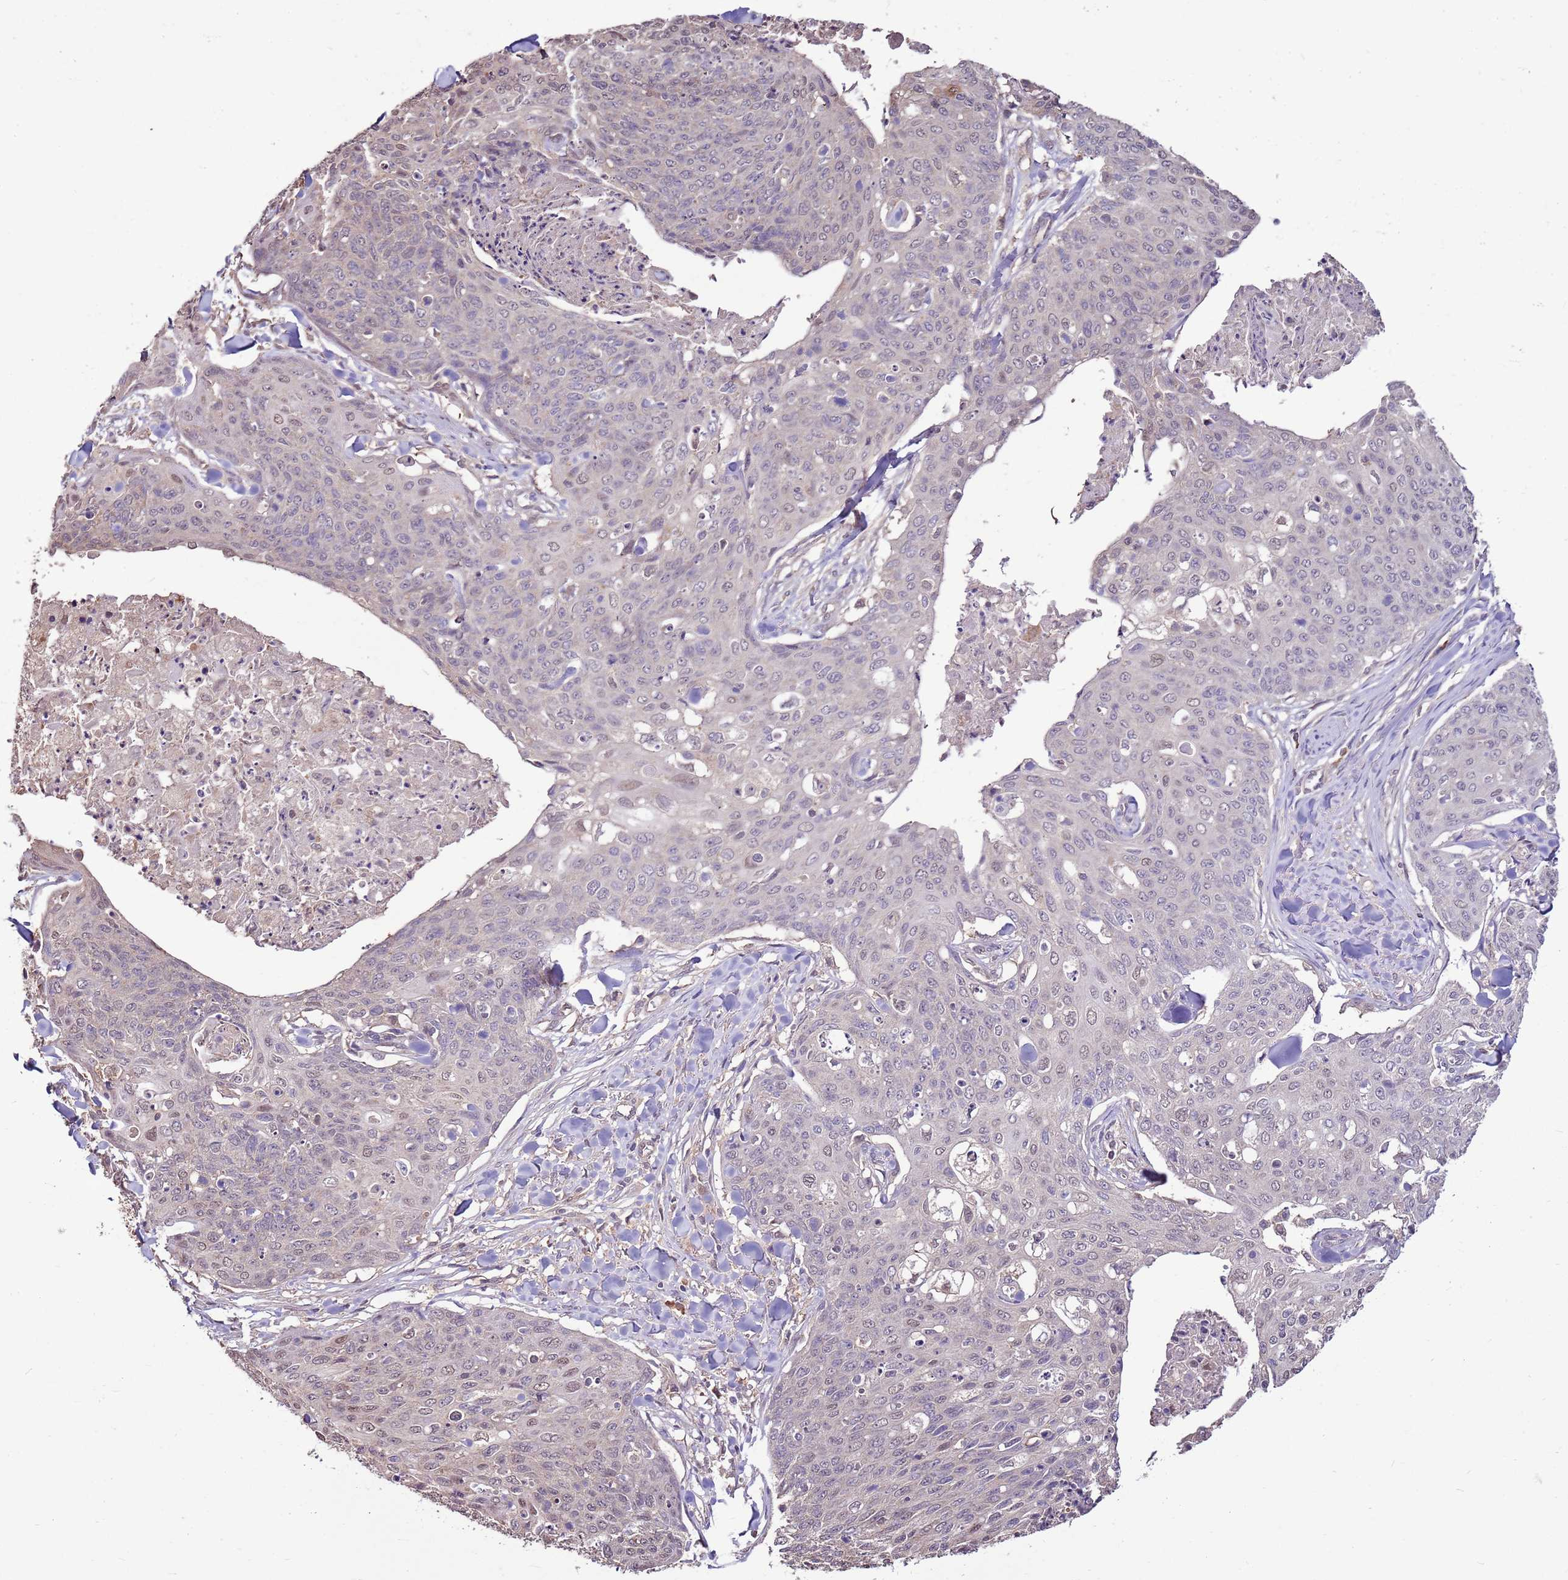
{"staining": {"intensity": "weak", "quantity": "<25%", "location": "nuclear"}, "tissue": "skin cancer", "cell_type": "Tumor cells", "image_type": "cancer", "snomed": [{"axis": "morphology", "description": "Squamous cell carcinoma, NOS"}, {"axis": "topography", "description": "Skin"}, {"axis": "topography", "description": "Vulva"}], "caption": "The photomicrograph demonstrates no staining of tumor cells in skin squamous cell carcinoma.", "gene": "BBS5", "patient": {"sex": "female", "age": 85}}